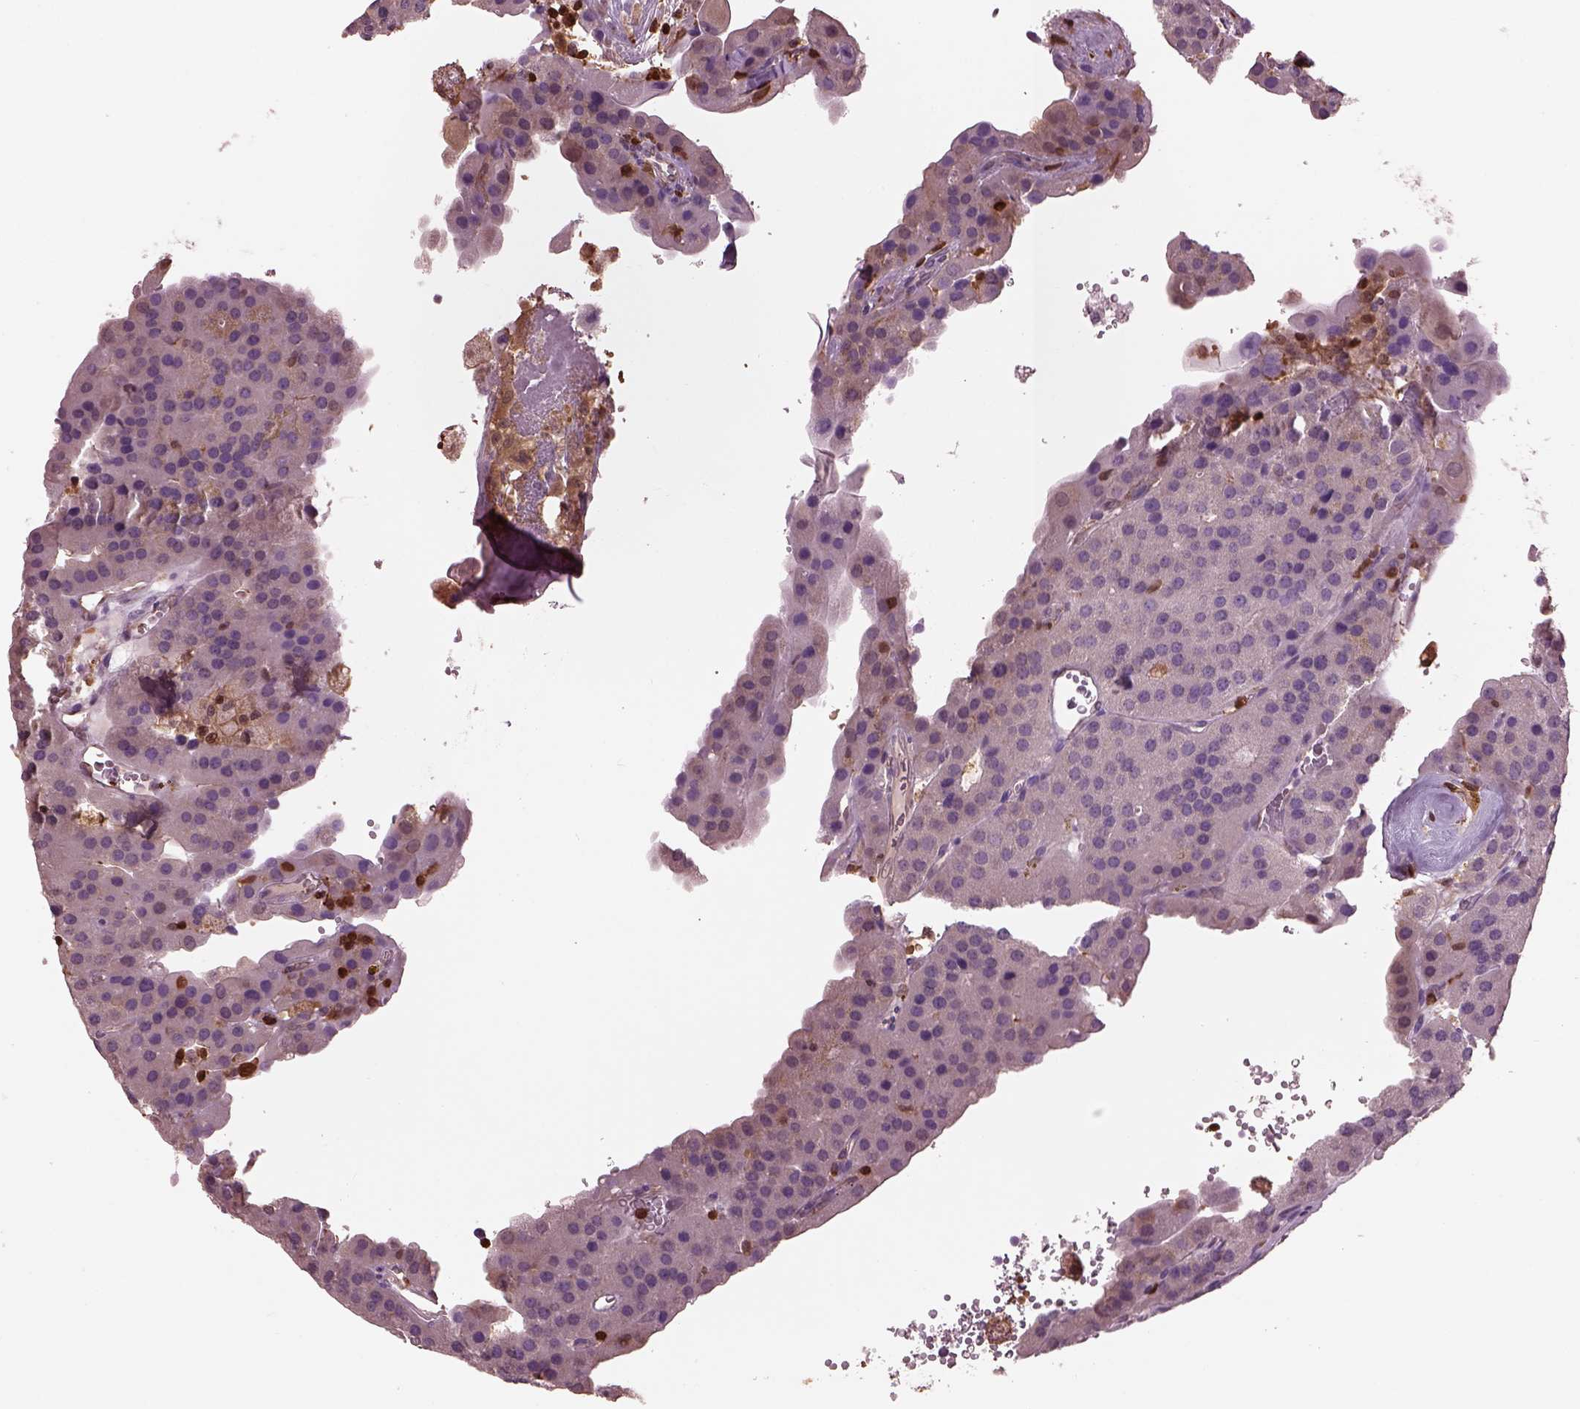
{"staining": {"intensity": "weak", "quantity": "<25%", "location": "cytoplasmic/membranous"}, "tissue": "parathyroid gland", "cell_type": "Glandular cells", "image_type": "normal", "snomed": [{"axis": "morphology", "description": "Normal tissue, NOS"}, {"axis": "morphology", "description": "Adenoma, NOS"}, {"axis": "topography", "description": "Parathyroid gland"}], "caption": "This is an immunohistochemistry (IHC) image of benign parathyroid gland. There is no staining in glandular cells.", "gene": "IL31RA", "patient": {"sex": "female", "age": 86}}